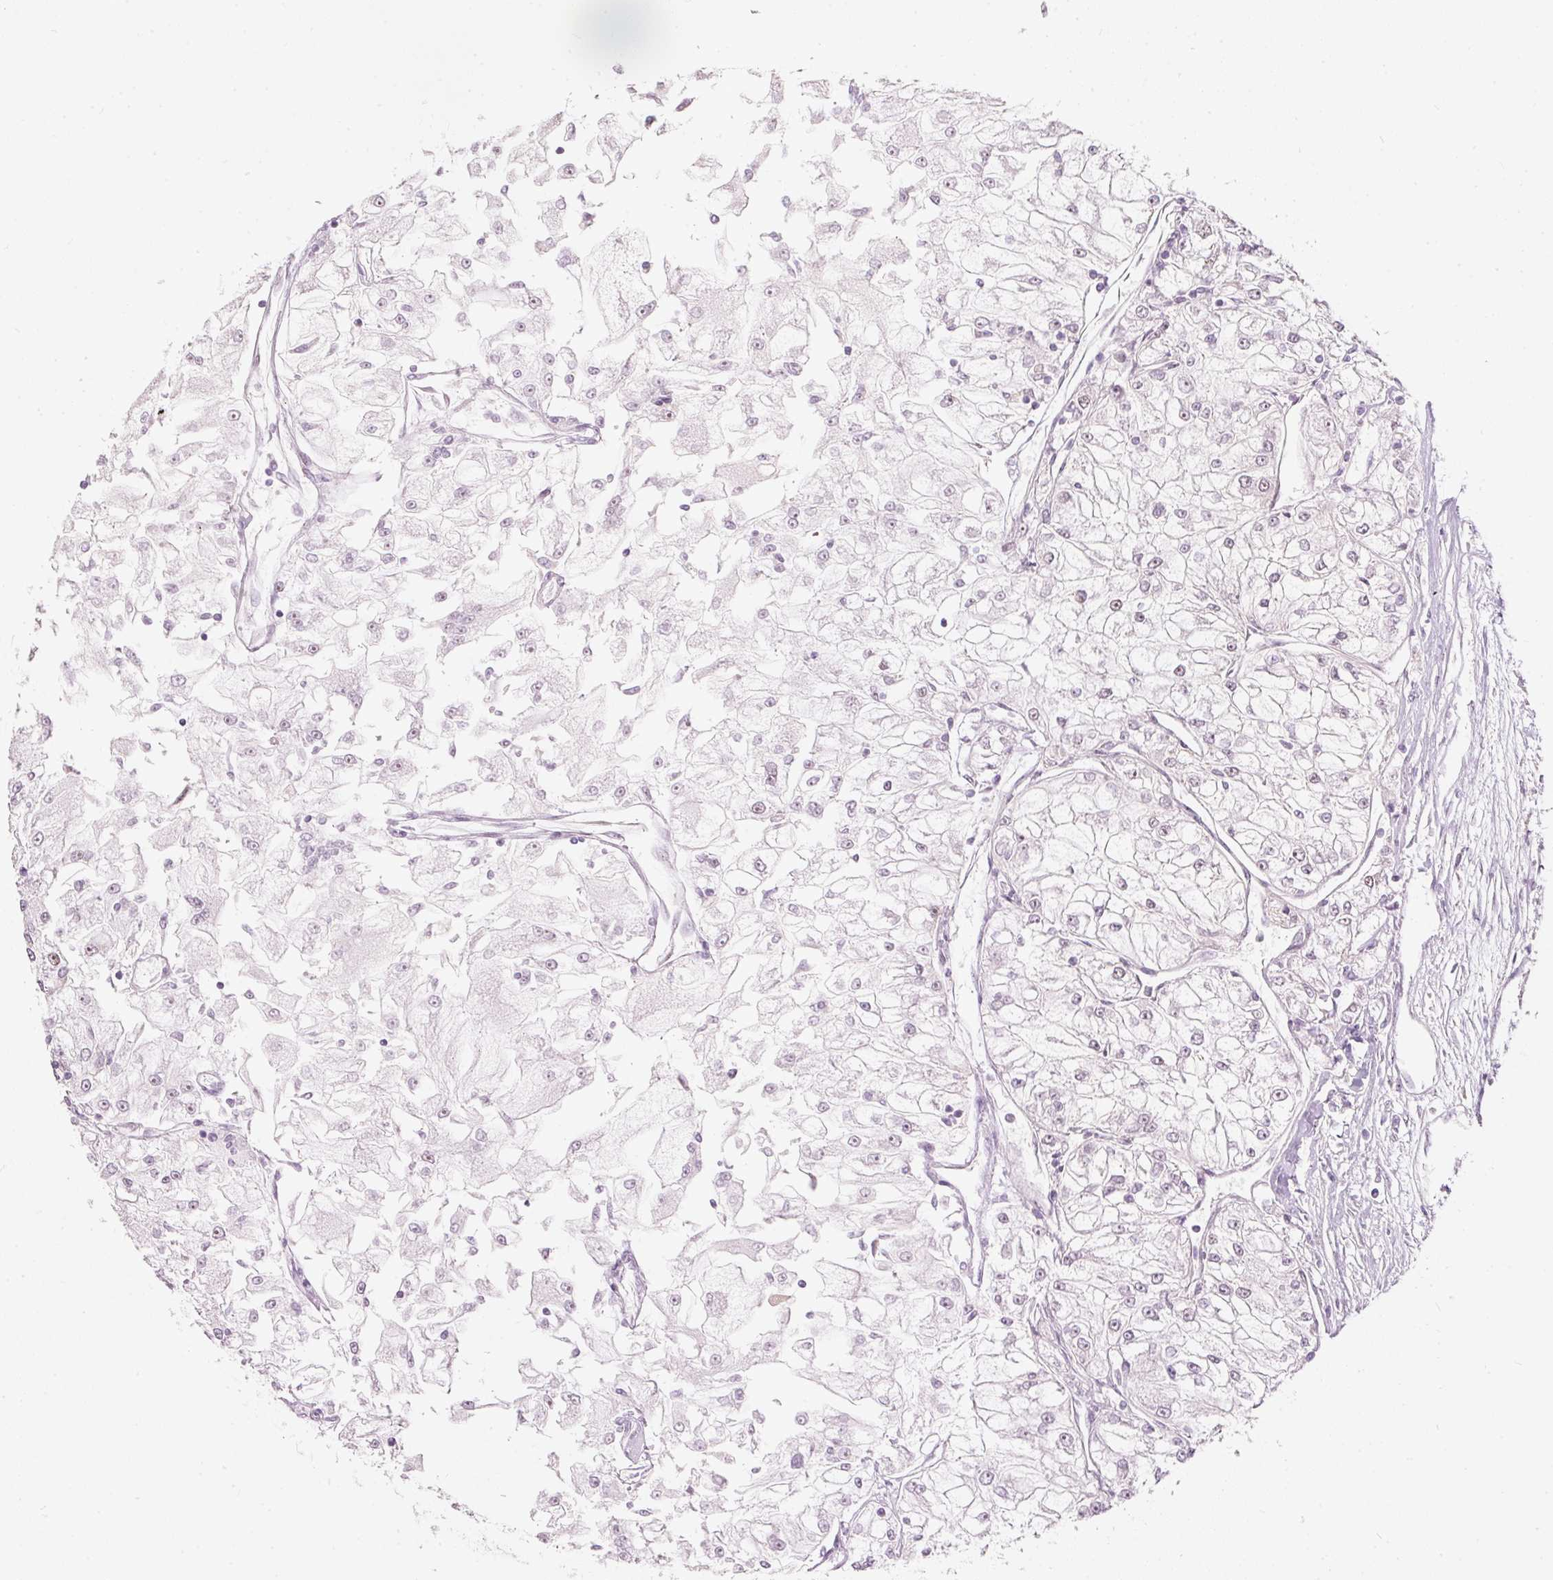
{"staining": {"intensity": "negative", "quantity": "none", "location": "none"}, "tissue": "renal cancer", "cell_type": "Tumor cells", "image_type": "cancer", "snomed": [{"axis": "morphology", "description": "Adenocarcinoma, NOS"}, {"axis": "topography", "description": "Kidney"}], "caption": "There is no significant expression in tumor cells of renal cancer (adenocarcinoma). The staining is performed using DAB brown chromogen with nuclei counter-stained in using hematoxylin.", "gene": "RNF39", "patient": {"sex": "female", "age": 72}}